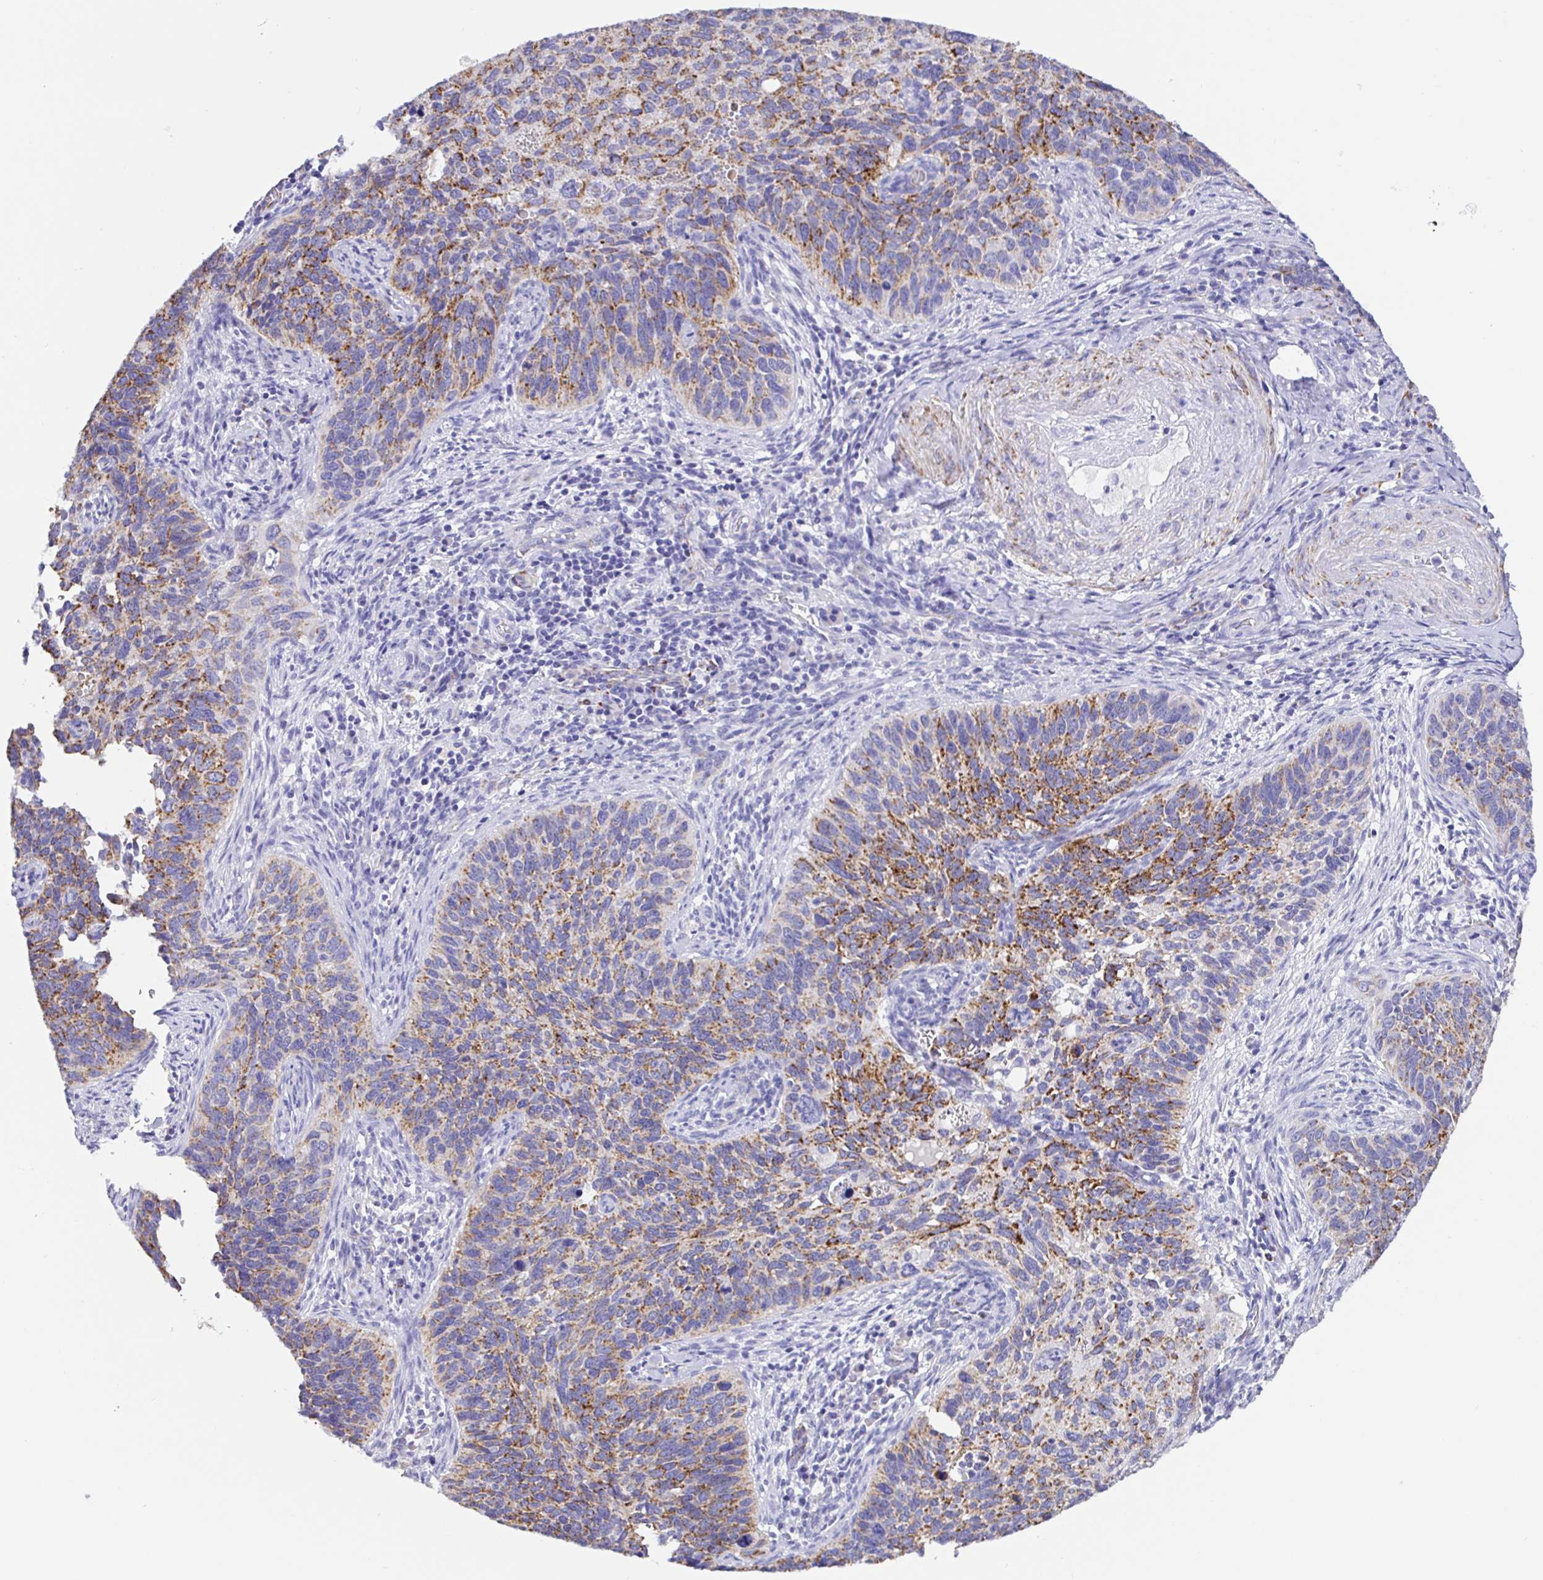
{"staining": {"intensity": "moderate", "quantity": "25%-75%", "location": "cytoplasmic/membranous"}, "tissue": "cervical cancer", "cell_type": "Tumor cells", "image_type": "cancer", "snomed": [{"axis": "morphology", "description": "Squamous cell carcinoma, NOS"}, {"axis": "topography", "description": "Cervix"}], "caption": "The micrograph reveals immunohistochemical staining of cervical squamous cell carcinoma. There is moderate cytoplasmic/membranous expression is seen in about 25%-75% of tumor cells. (brown staining indicates protein expression, while blue staining denotes nuclei).", "gene": "MAOA", "patient": {"sex": "female", "age": 51}}